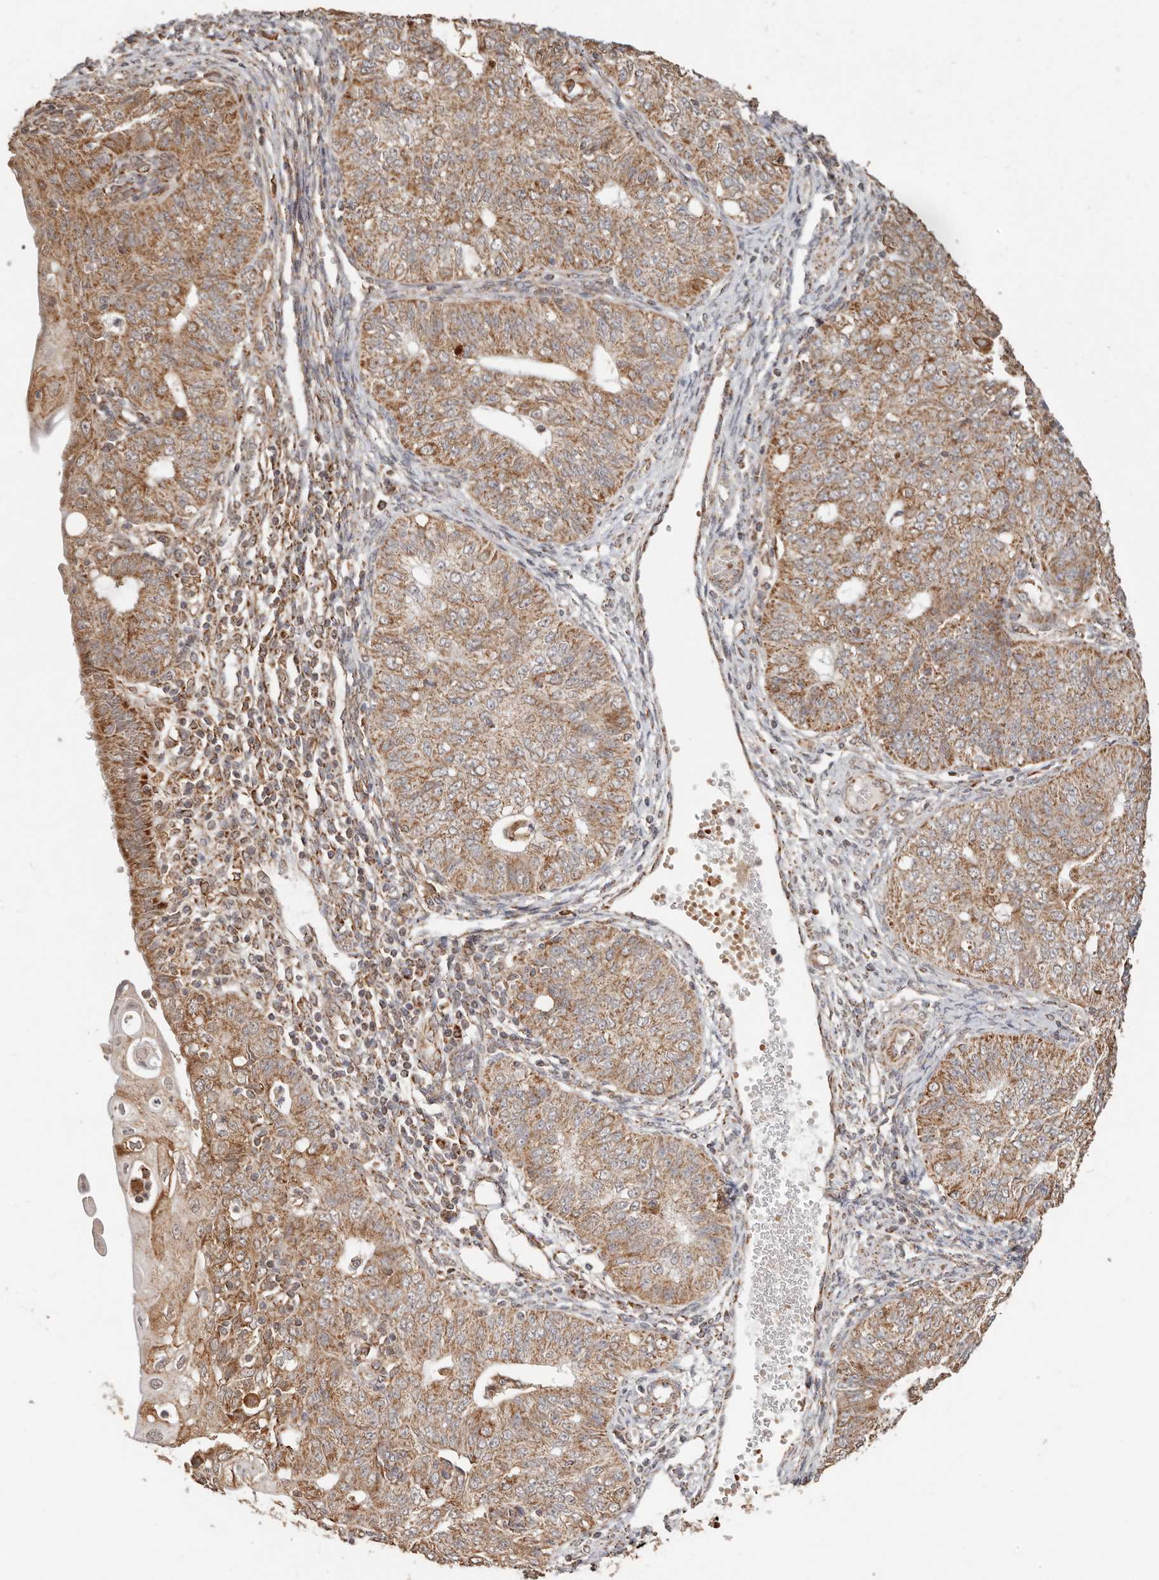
{"staining": {"intensity": "moderate", "quantity": ">75%", "location": "cytoplasmic/membranous"}, "tissue": "endometrial cancer", "cell_type": "Tumor cells", "image_type": "cancer", "snomed": [{"axis": "morphology", "description": "Adenocarcinoma, NOS"}, {"axis": "topography", "description": "Endometrium"}], "caption": "Endometrial cancer stained with a protein marker shows moderate staining in tumor cells.", "gene": "NDUFB11", "patient": {"sex": "female", "age": 32}}